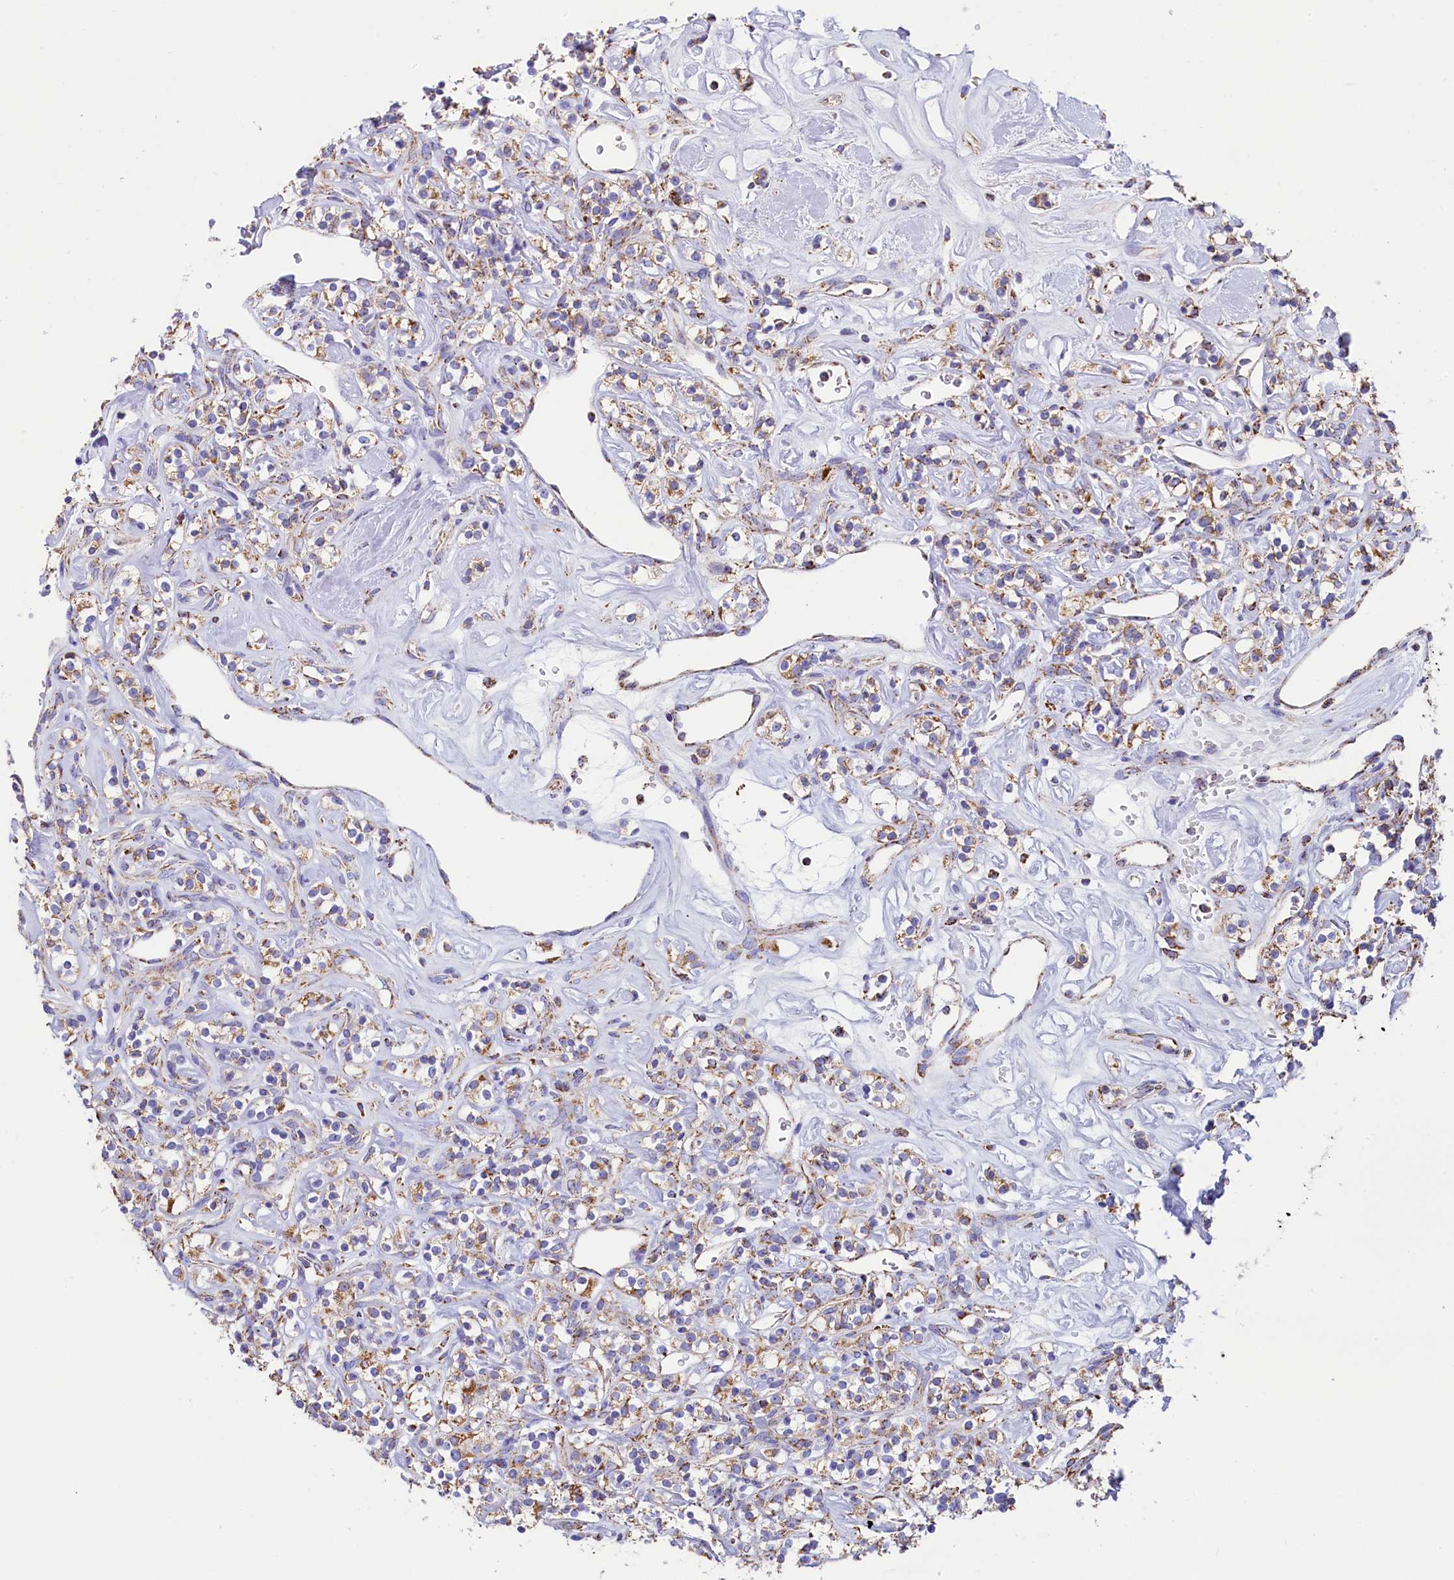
{"staining": {"intensity": "moderate", "quantity": "25%-75%", "location": "cytoplasmic/membranous"}, "tissue": "renal cancer", "cell_type": "Tumor cells", "image_type": "cancer", "snomed": [{"axis": "morphology", "description": "Adenocarcinoma, NOS"}, {"axis": "topography", "description": "Kidney"}], "caption": "Renal adenocarcinoma tissue reveals moderate cytoplasmic/membranous expression in about 25%-75% of tumor cells Using DAB (3,3'-diaminobenzidine) (brown) and hematoxylin (blue) stains, captured at high magnification using brightfield microscopy.", "gene": "IDH3A", "patient": {"sex": "male", "age": 77}}